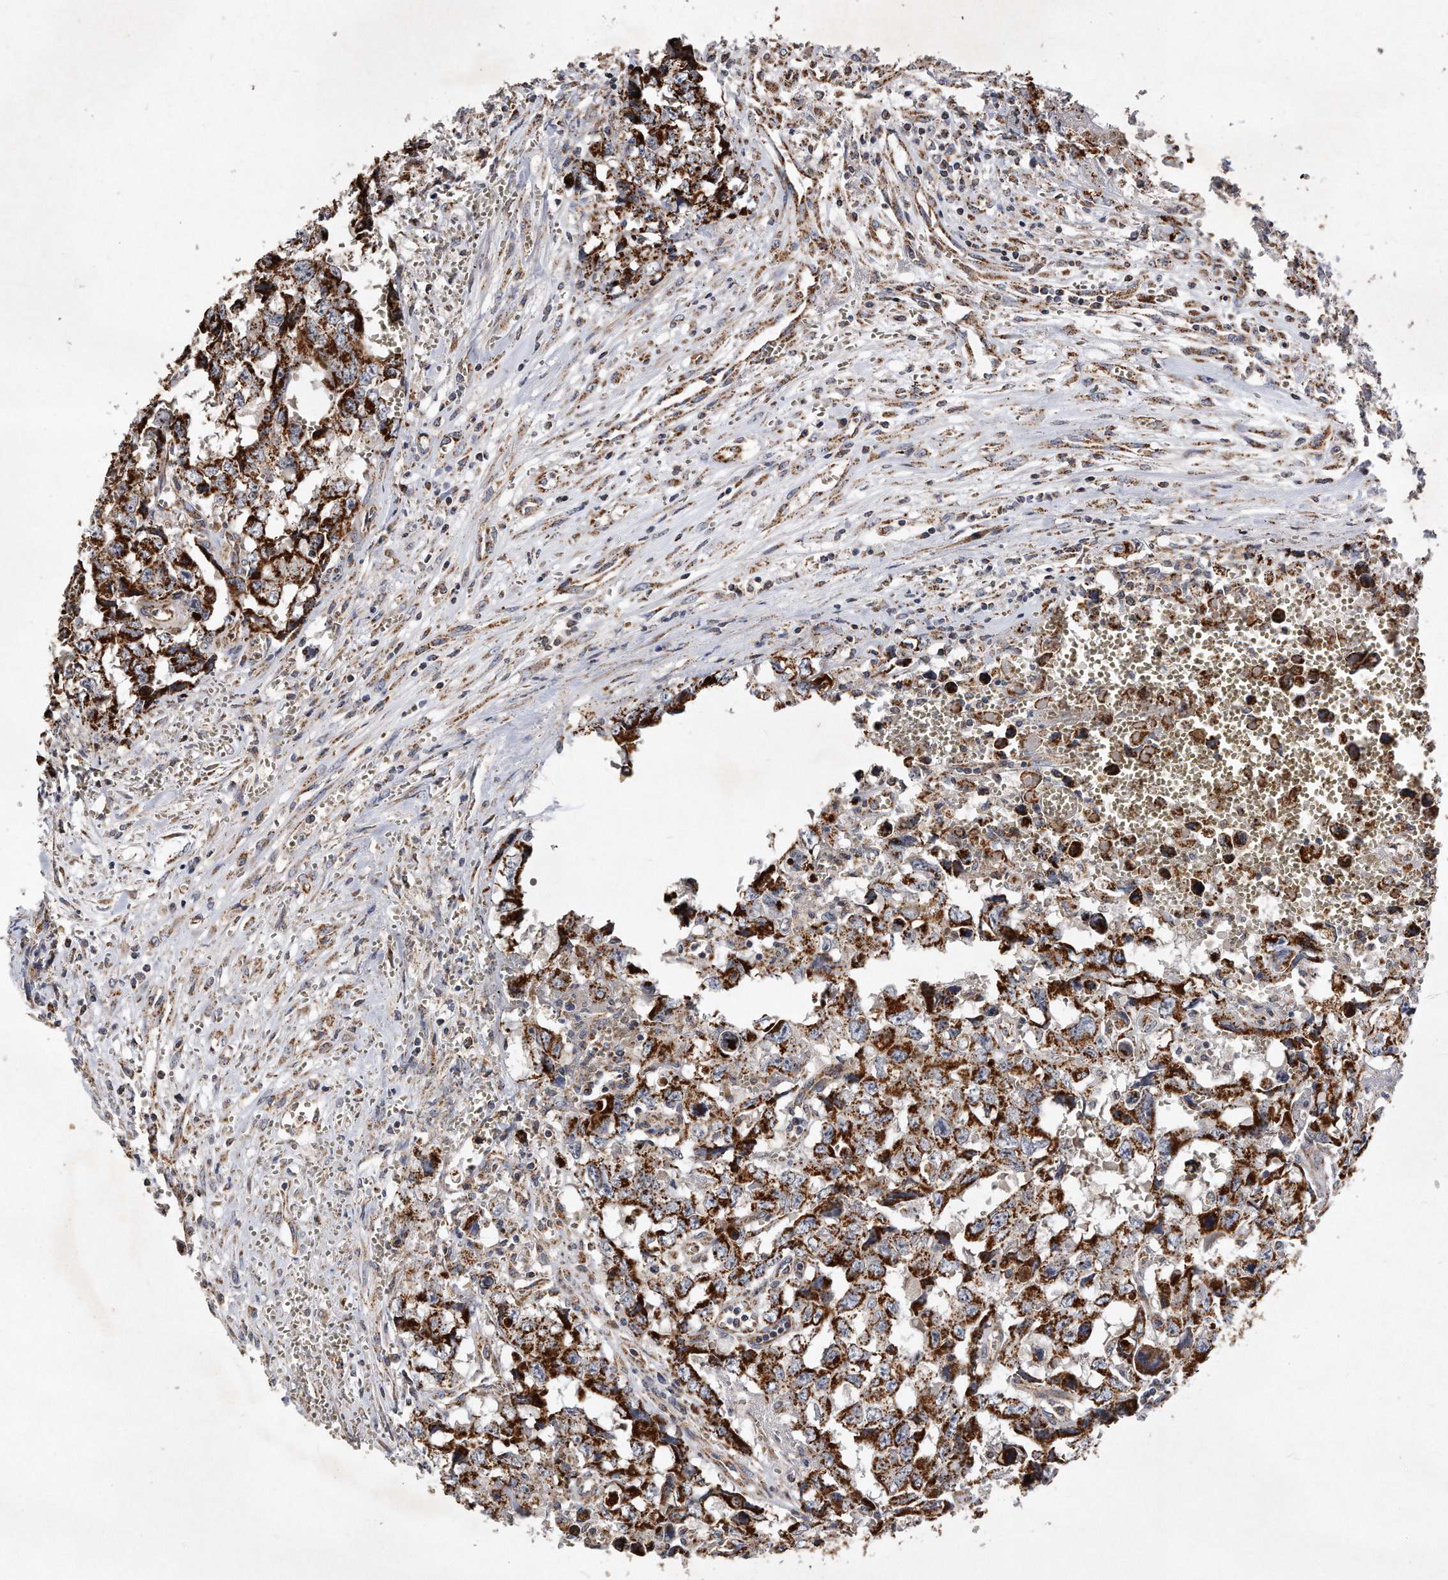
{"staining": {"intensity": "strong", "quantity": ">75%", "location": "cytoplasmic/membranous"}, "tissue": "testis cancer", "cell_type": "Tumor cells", "image_type": "cancer", "snomed": [{"axis": "morphology", "description": "Carcinoma, Embryonal, NOS"}, {"axis": "topography", "description": "Testis"}], "caption": "Embryonal carcinoma (testis) stained with IHC shows strong cytoplasmic/membranous staining in approximately >75% of tumor cells. (Brightfield microscopy of DAB IHC at high magnification).", "gene": "PPP5C", "patient": {"sex": "male", "age": 31}}